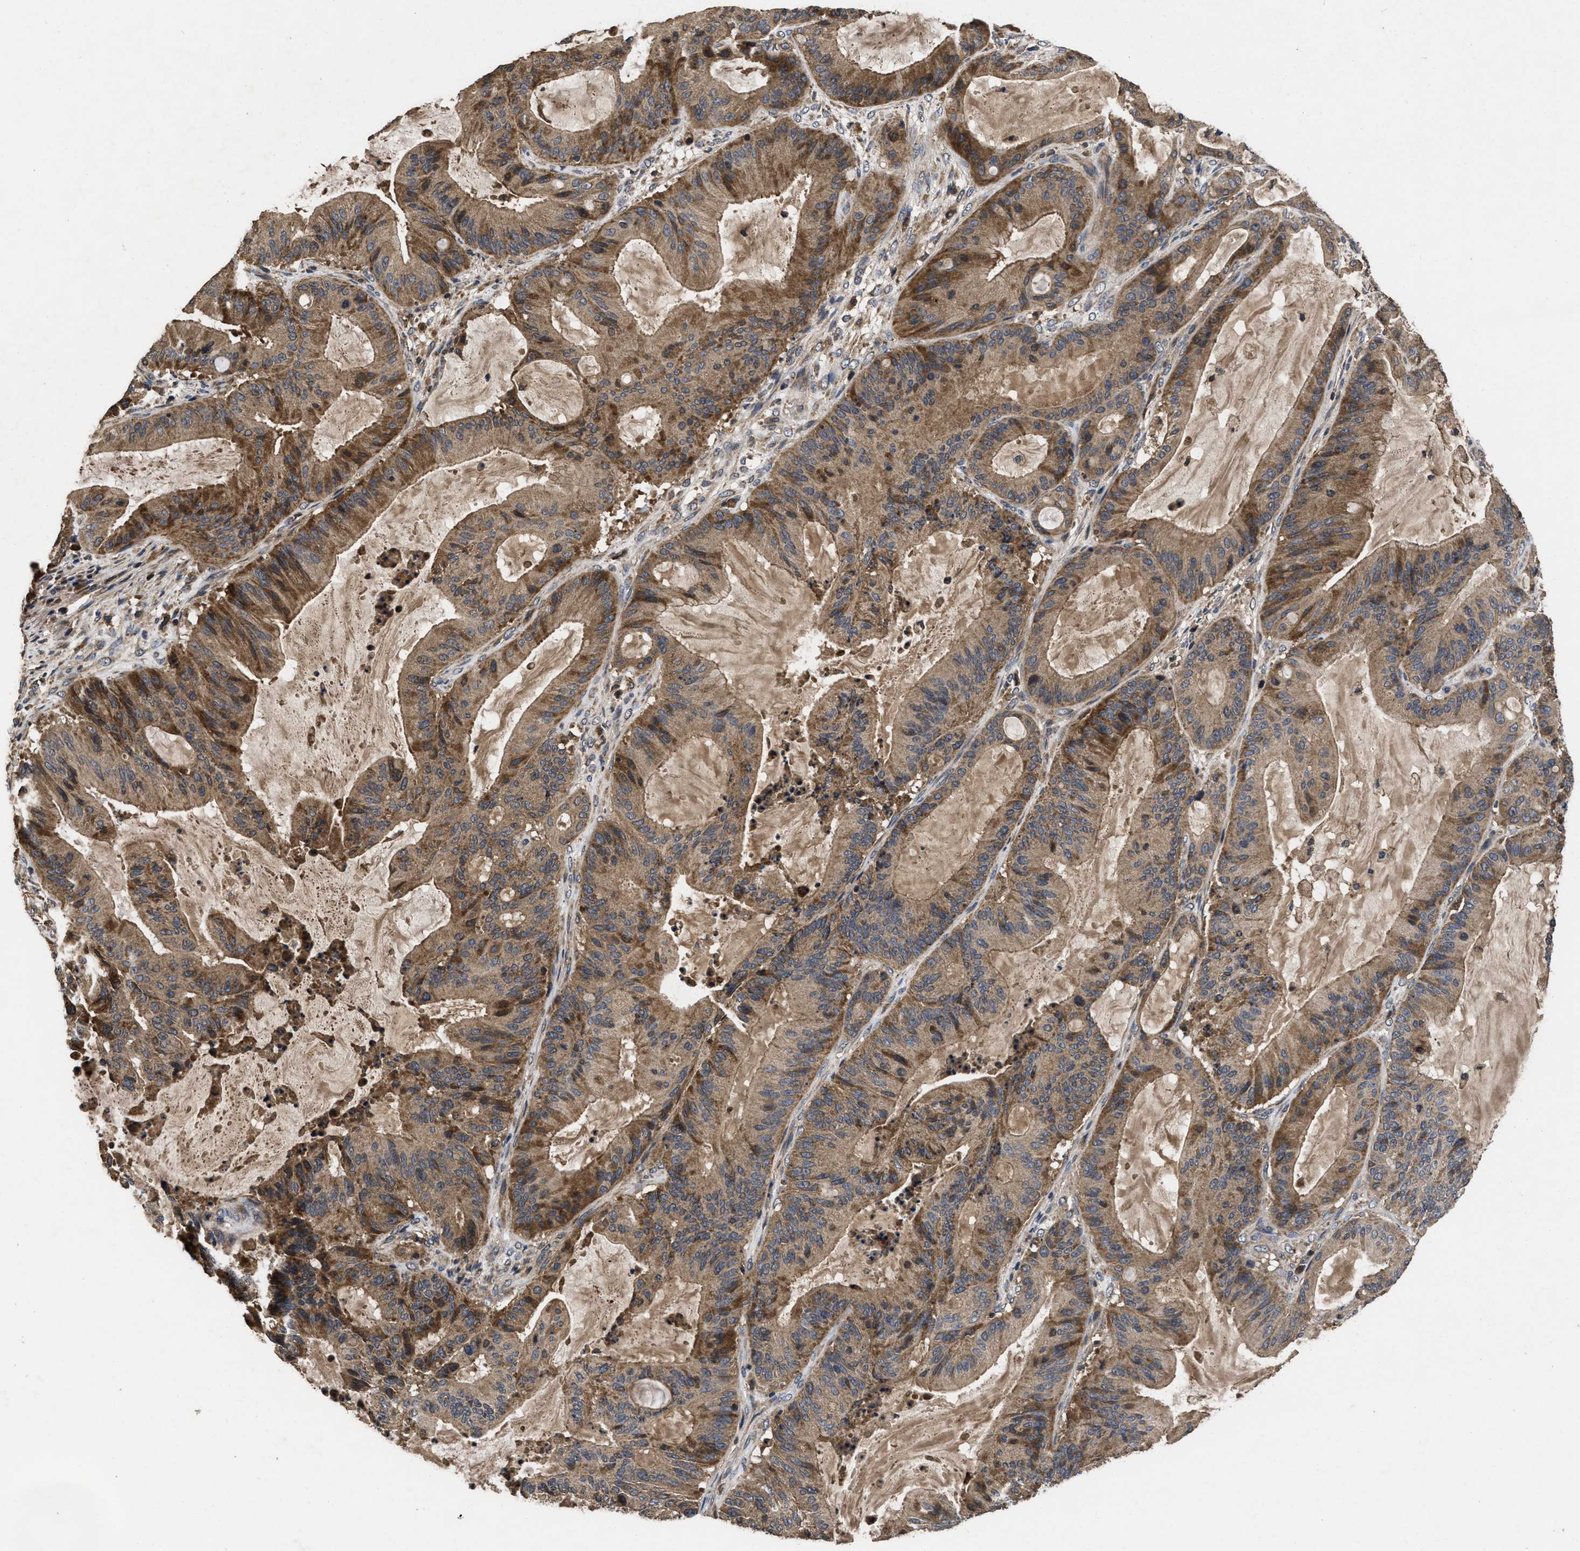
{"staining": {"intensity": "moderate", "quantity": ">75%", "location": "cytoplasmic/membranous"}, "tissue": "liver cancer", "cell_type": "Tumor cells", "image_type": "cancer", "snomed": [{"axis": "morphology", "description": "Normal tissue, NOS"}, {"axis": "morphology", "description": "Cholangiocarcinoma"}, {"axis": "topography", "description": "Liver"}, {"axis": "topography", "description": "Peripheral nerve tissue"}], "caption": "There is medium levels of moderate cytoplasmic/membranous expression in tumor cells of liver cancer, as demonstrated by immunohistochemical staining (brown color).", "gene": "LRRC3", "patient": {"sex": "female", "age": 73}}